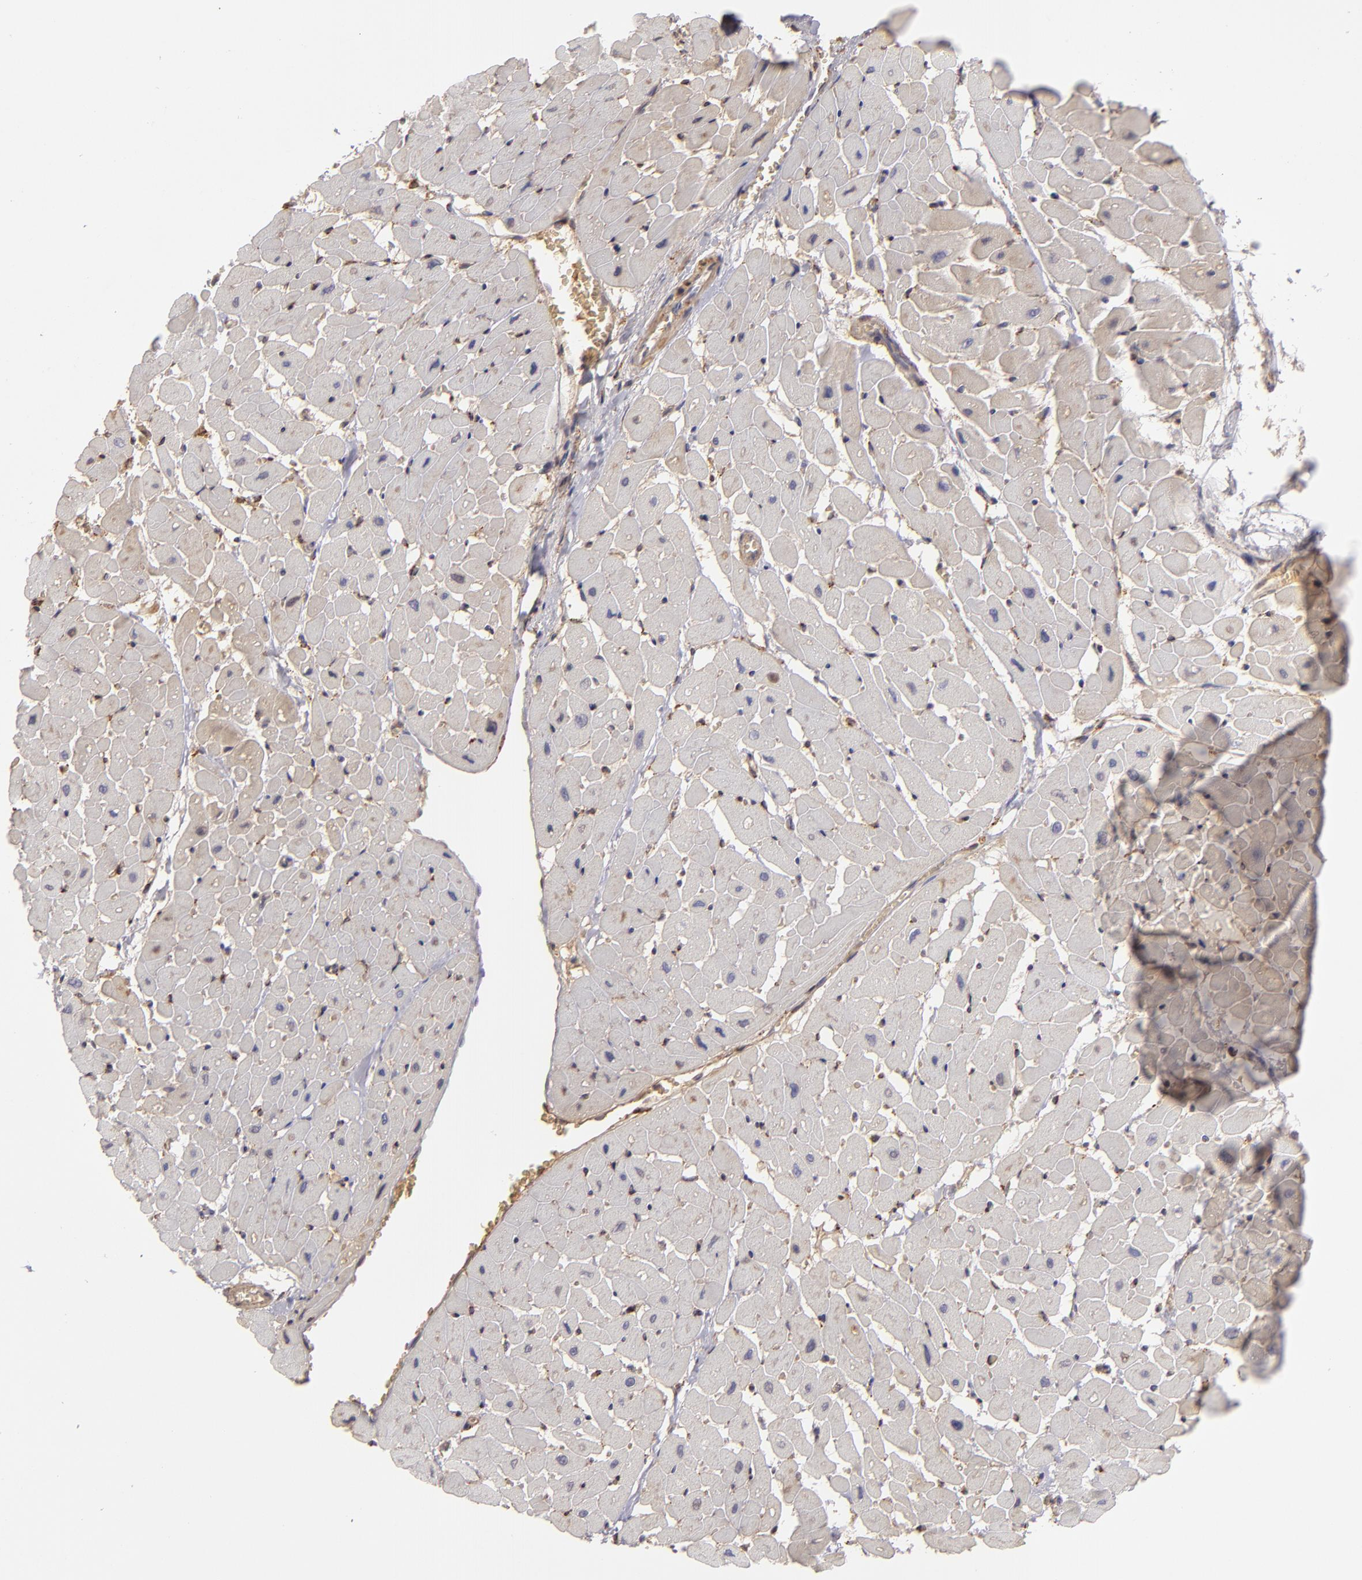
{"staining": {"intensity": "moderate", "quantity": ">75%", "location": "cytoplasmic/membranous"}, "tissue": "heart muscle", "cell_type": "Cardiomyocytes", "image_type": "normal", "snomed": [{"axis": "morphology", "description": "Normal tissue, NOS"}, {"axis": "topography", "description": "Heart"}], "caption": "Moderate cytoplasmic/membranous staining is identified in about >75% of cardiomyocytes in unremarkable heart muscle.", "gene": "CFB", "patient": {"sex": "male", "age": 45}}